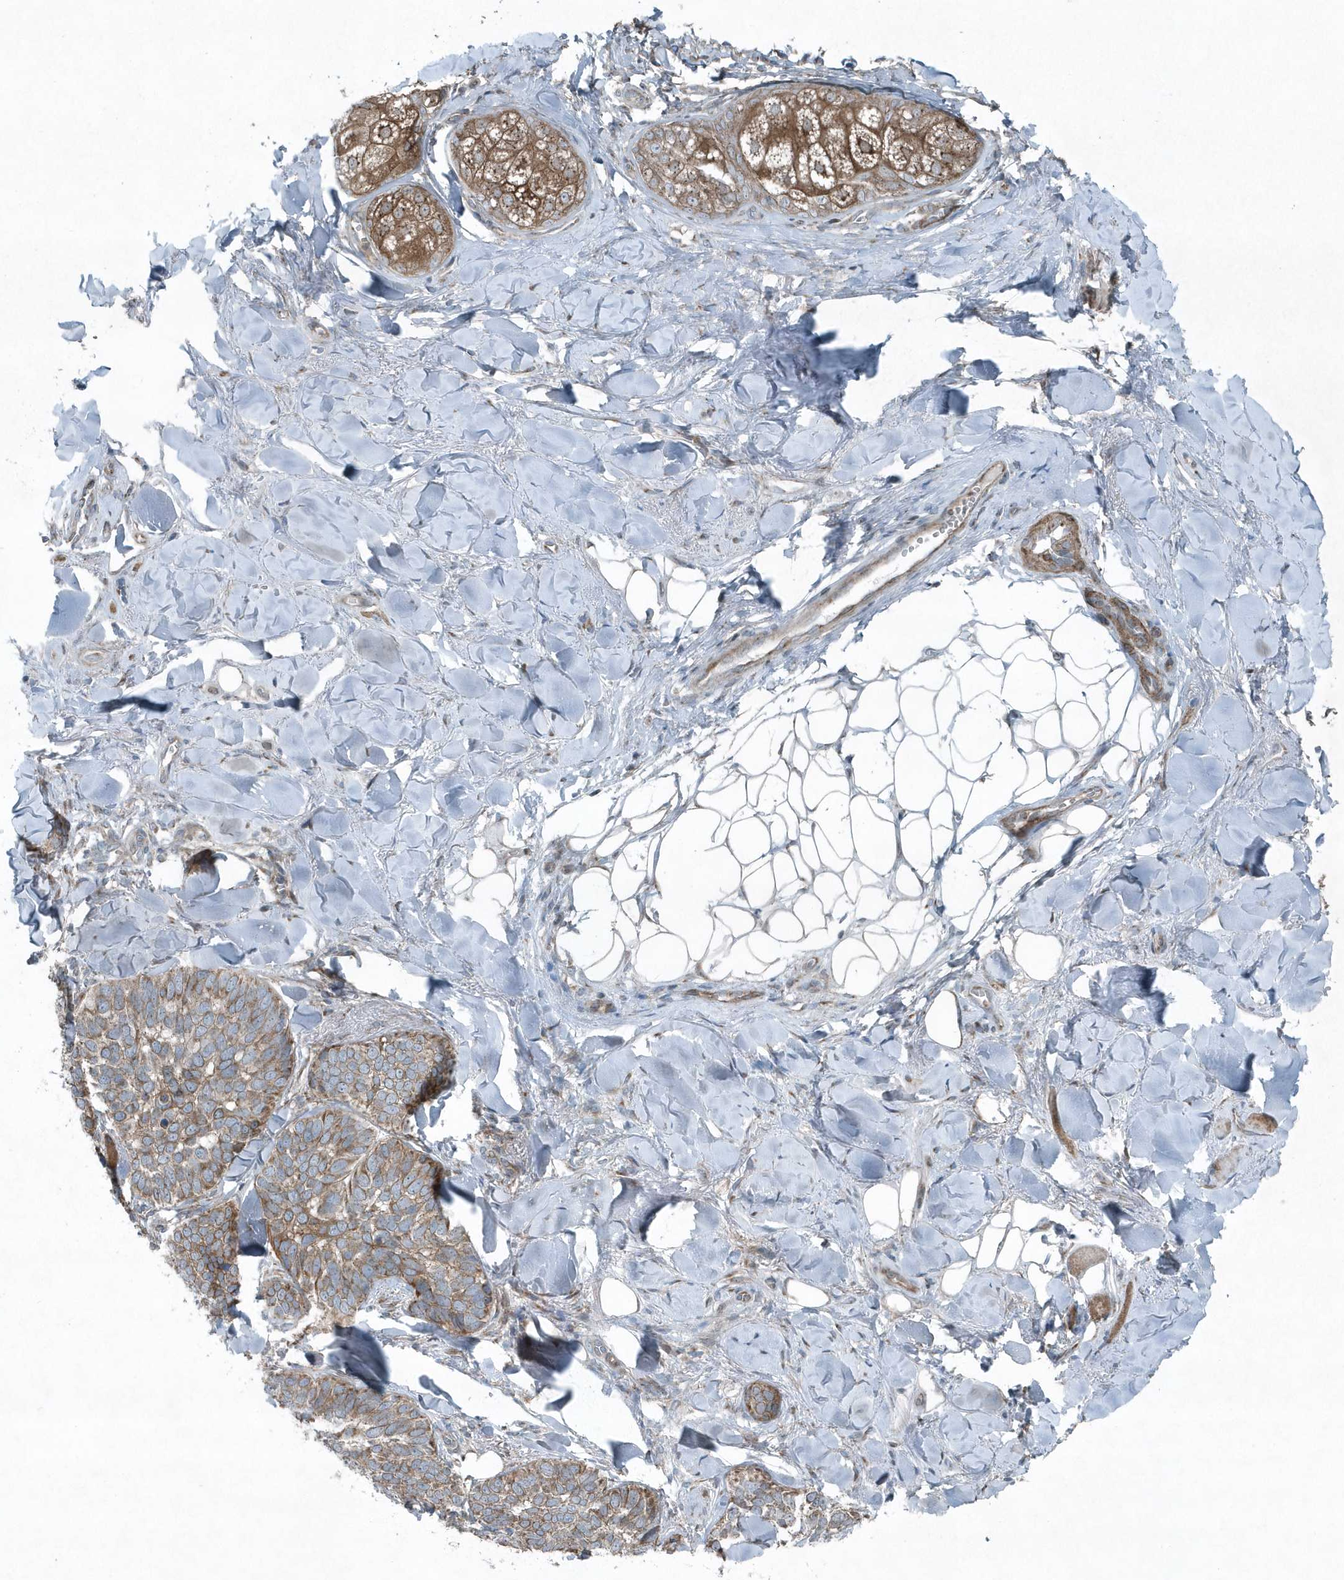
{"staining": {"intensity": "moderate", "quantity": ">75%", "location": "cytoplasmic/membranous"}, "tissue": "skin cancer", "cell_type": "Tumor cells", "image_type": "cancer", "snomed": [{"axis": "morphology", "description": "Basal cell carcinoma"}, {"axis": "topography", "description": "Skin"}], "caption": "Human basal cell carcinoma (skin) stained with a brown dye reveals moderate cytoplasmic/membranous positive expression in approximately >75% of tumor cells.", "gene": "GCC2", "patient": {"sex": "male", "age": 62}}